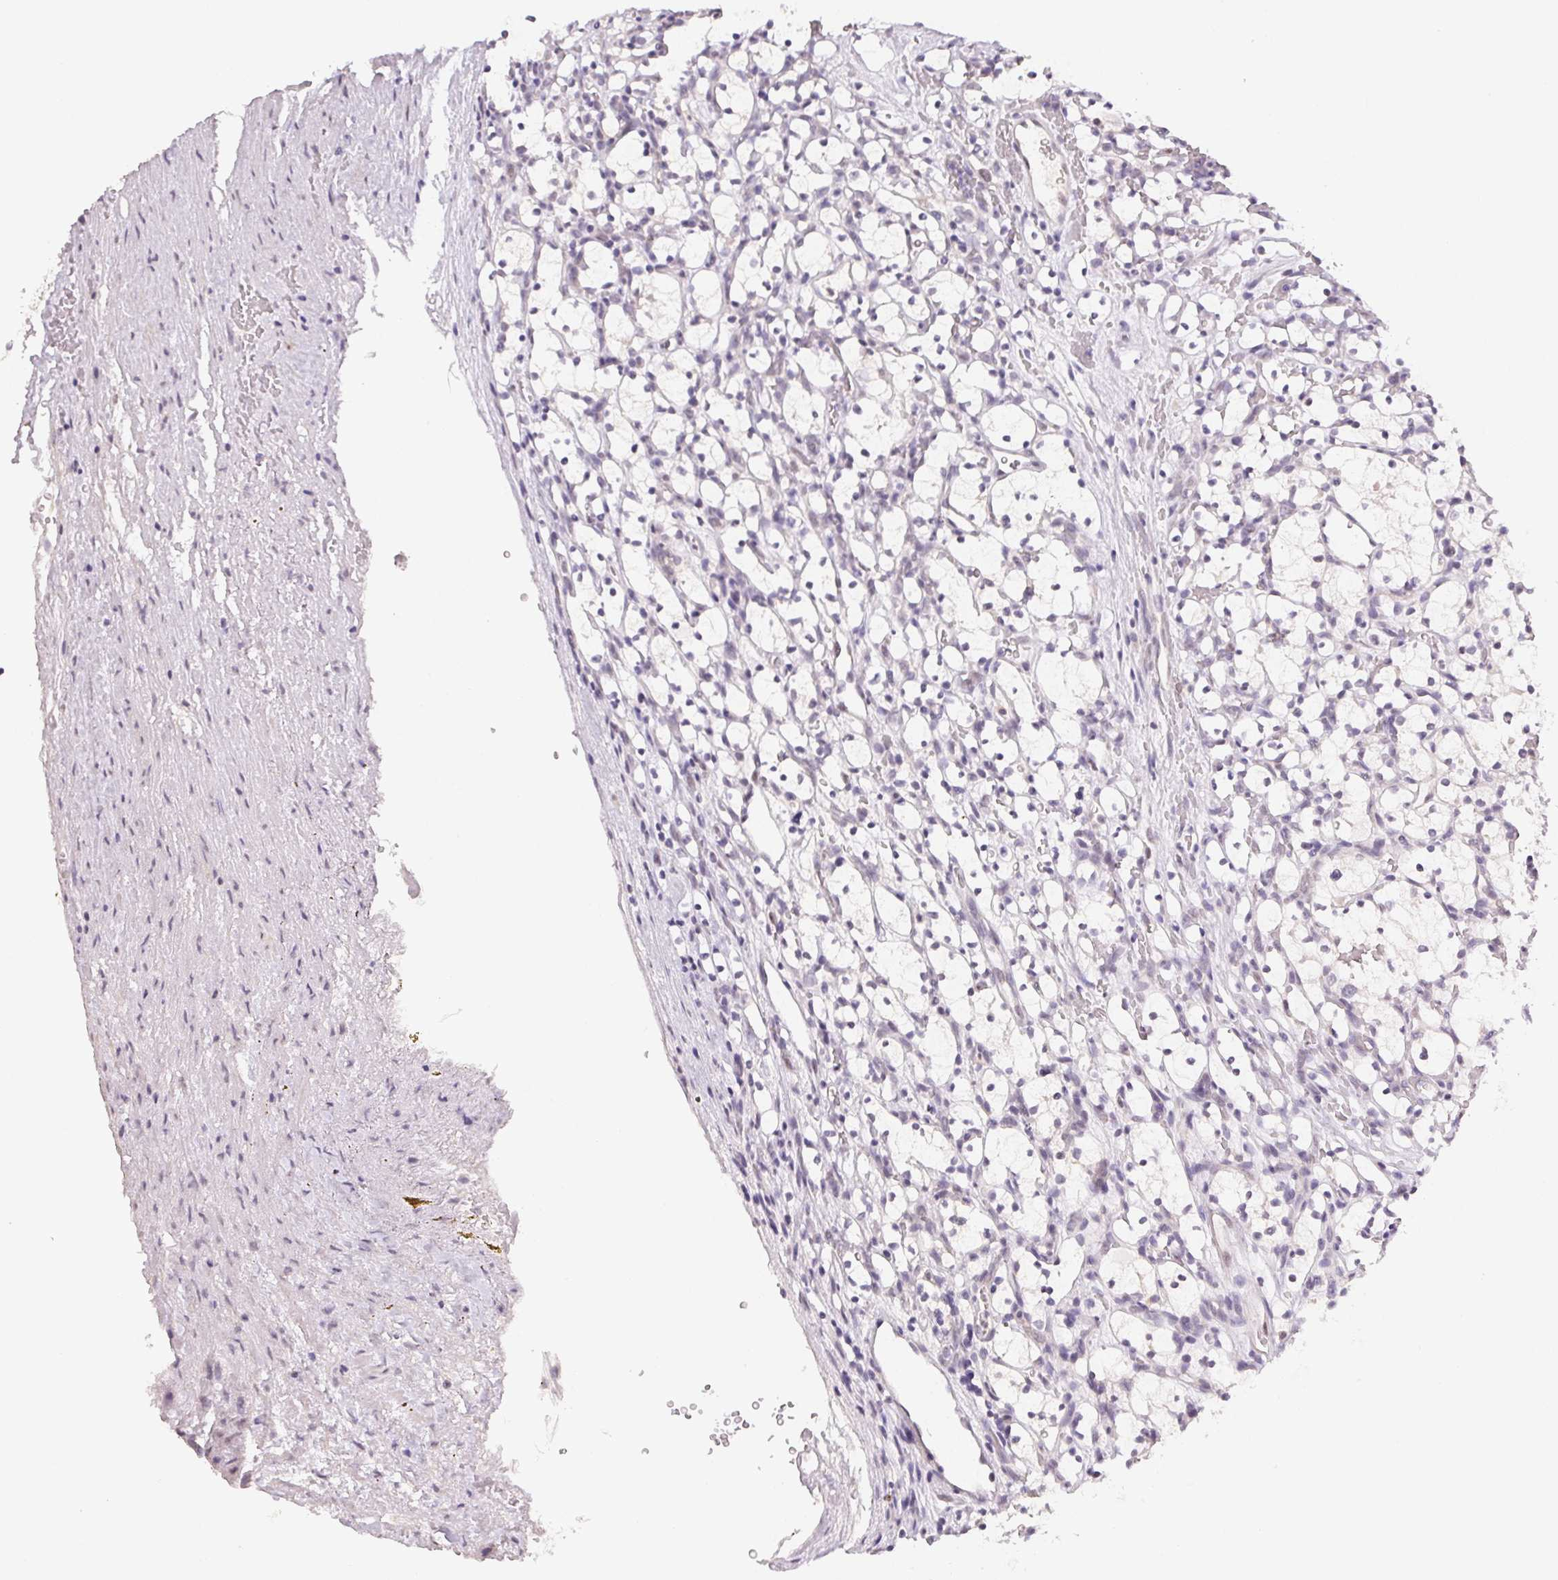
{"staining": {"intensity": "negative", "quantity": "none", "location": "none"}, "tissue": "renal cancer", "cell_type": "Tumor cells", "image_type": "cancer", "snomed": [{"axis": "morphology", "description": "Adenocarcinoma, NOS"}, {"axis": "topography", "description": "Kidney"}], "caption": "DAB immunohistochemical staining of human renal cancer demonstrates no significant staining in tumor cells.", "gene": "POLR3G", "patient": {"sex": "female", "age": 69}}